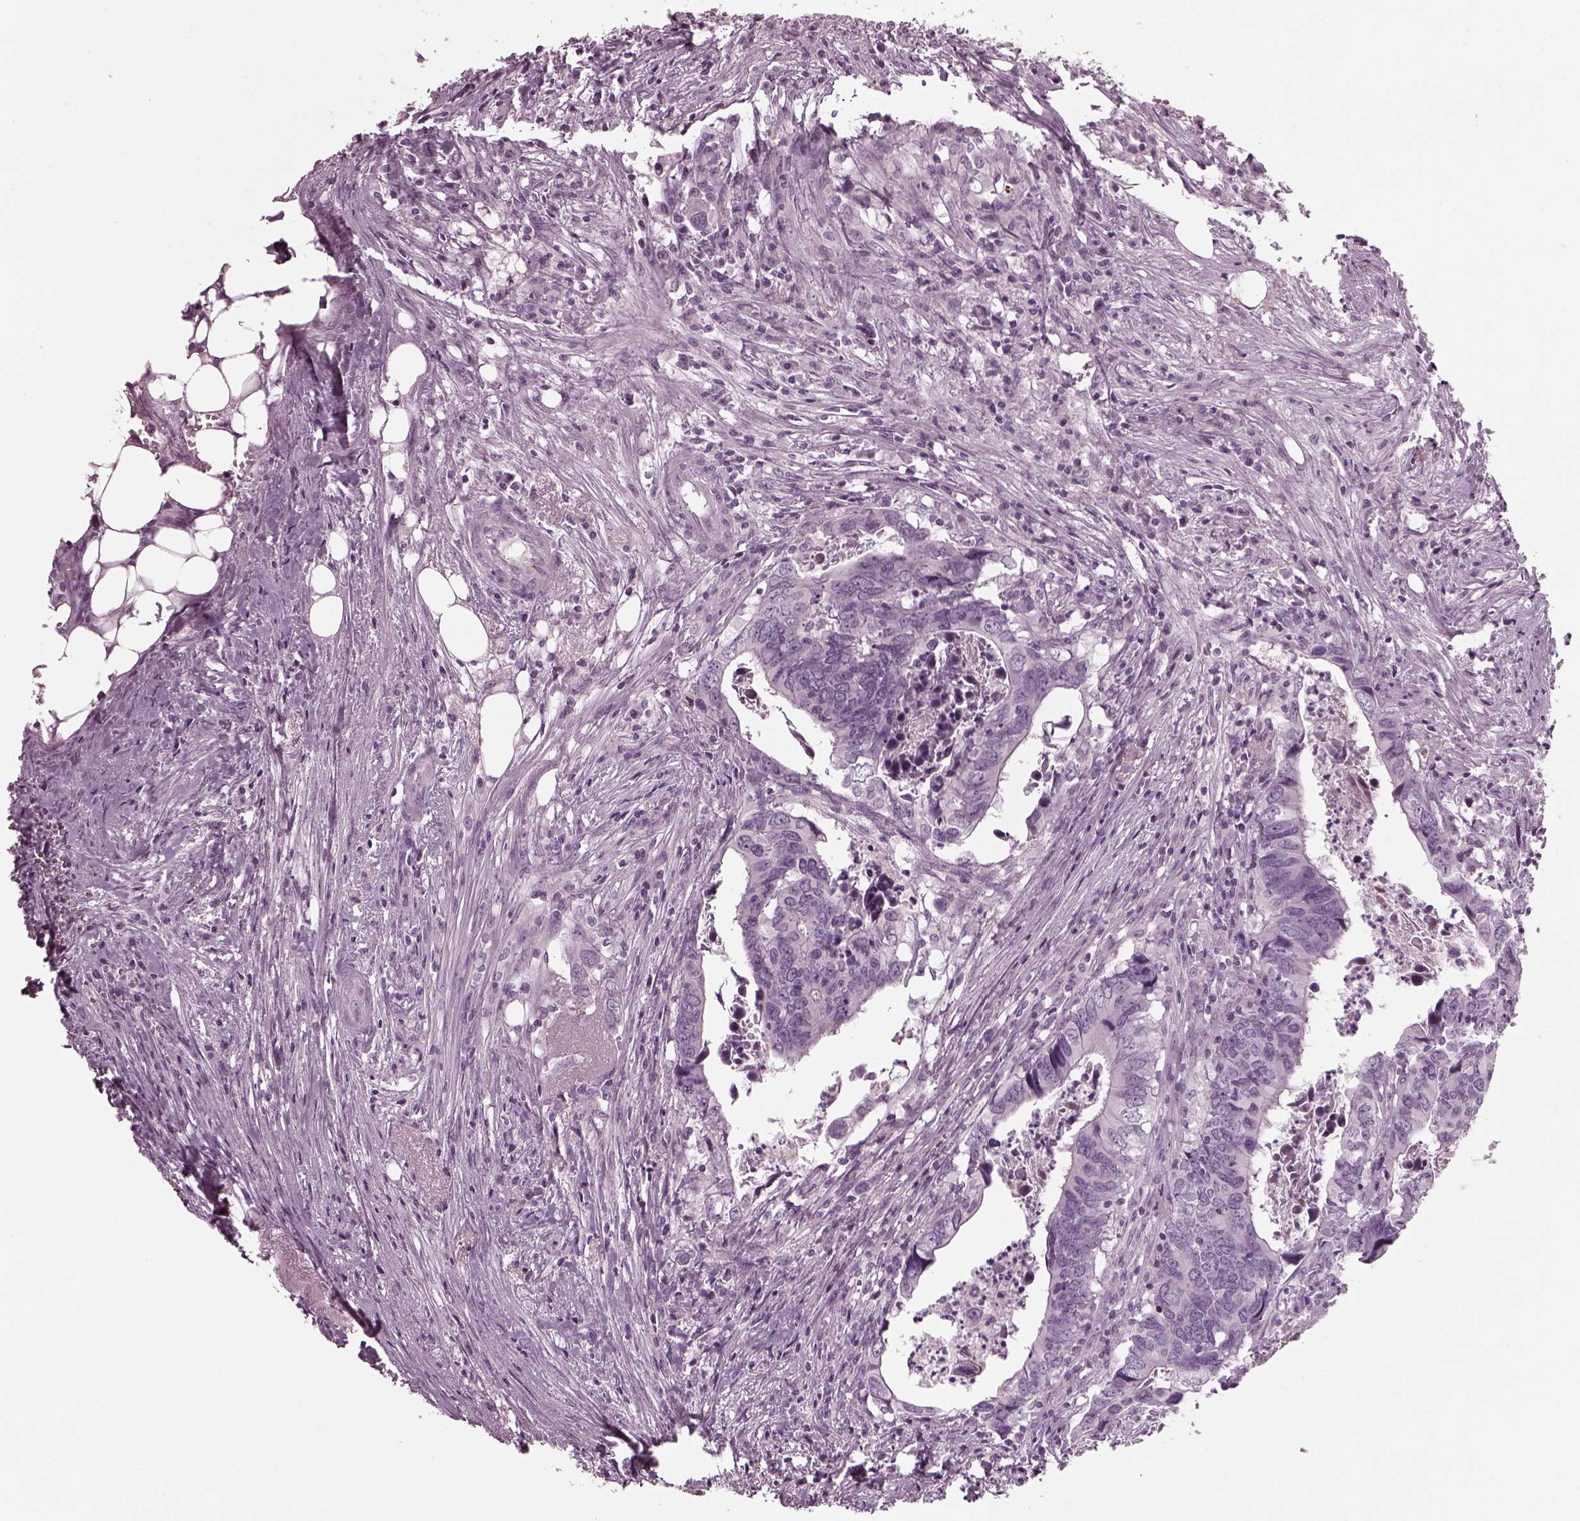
{"staining": {"intensity": "negative", "quantity": "none", "location": "none"}, "tissue": "colorectal cancer", "cell_type": "Tumor cells", "image_type": "cancer", "snomed": [{"axis": "morphology", "description": "Adenocarcinoma, NOS"}, {"axis": "topography", "description": "Colon"}], "caption": "Immunohistochemical staining of human colorectal adenocarcinoma reveals no significant positivity in tumor cells.", "gene": "DPYSL5", "patient": {"sex": "female", "age": 82}}